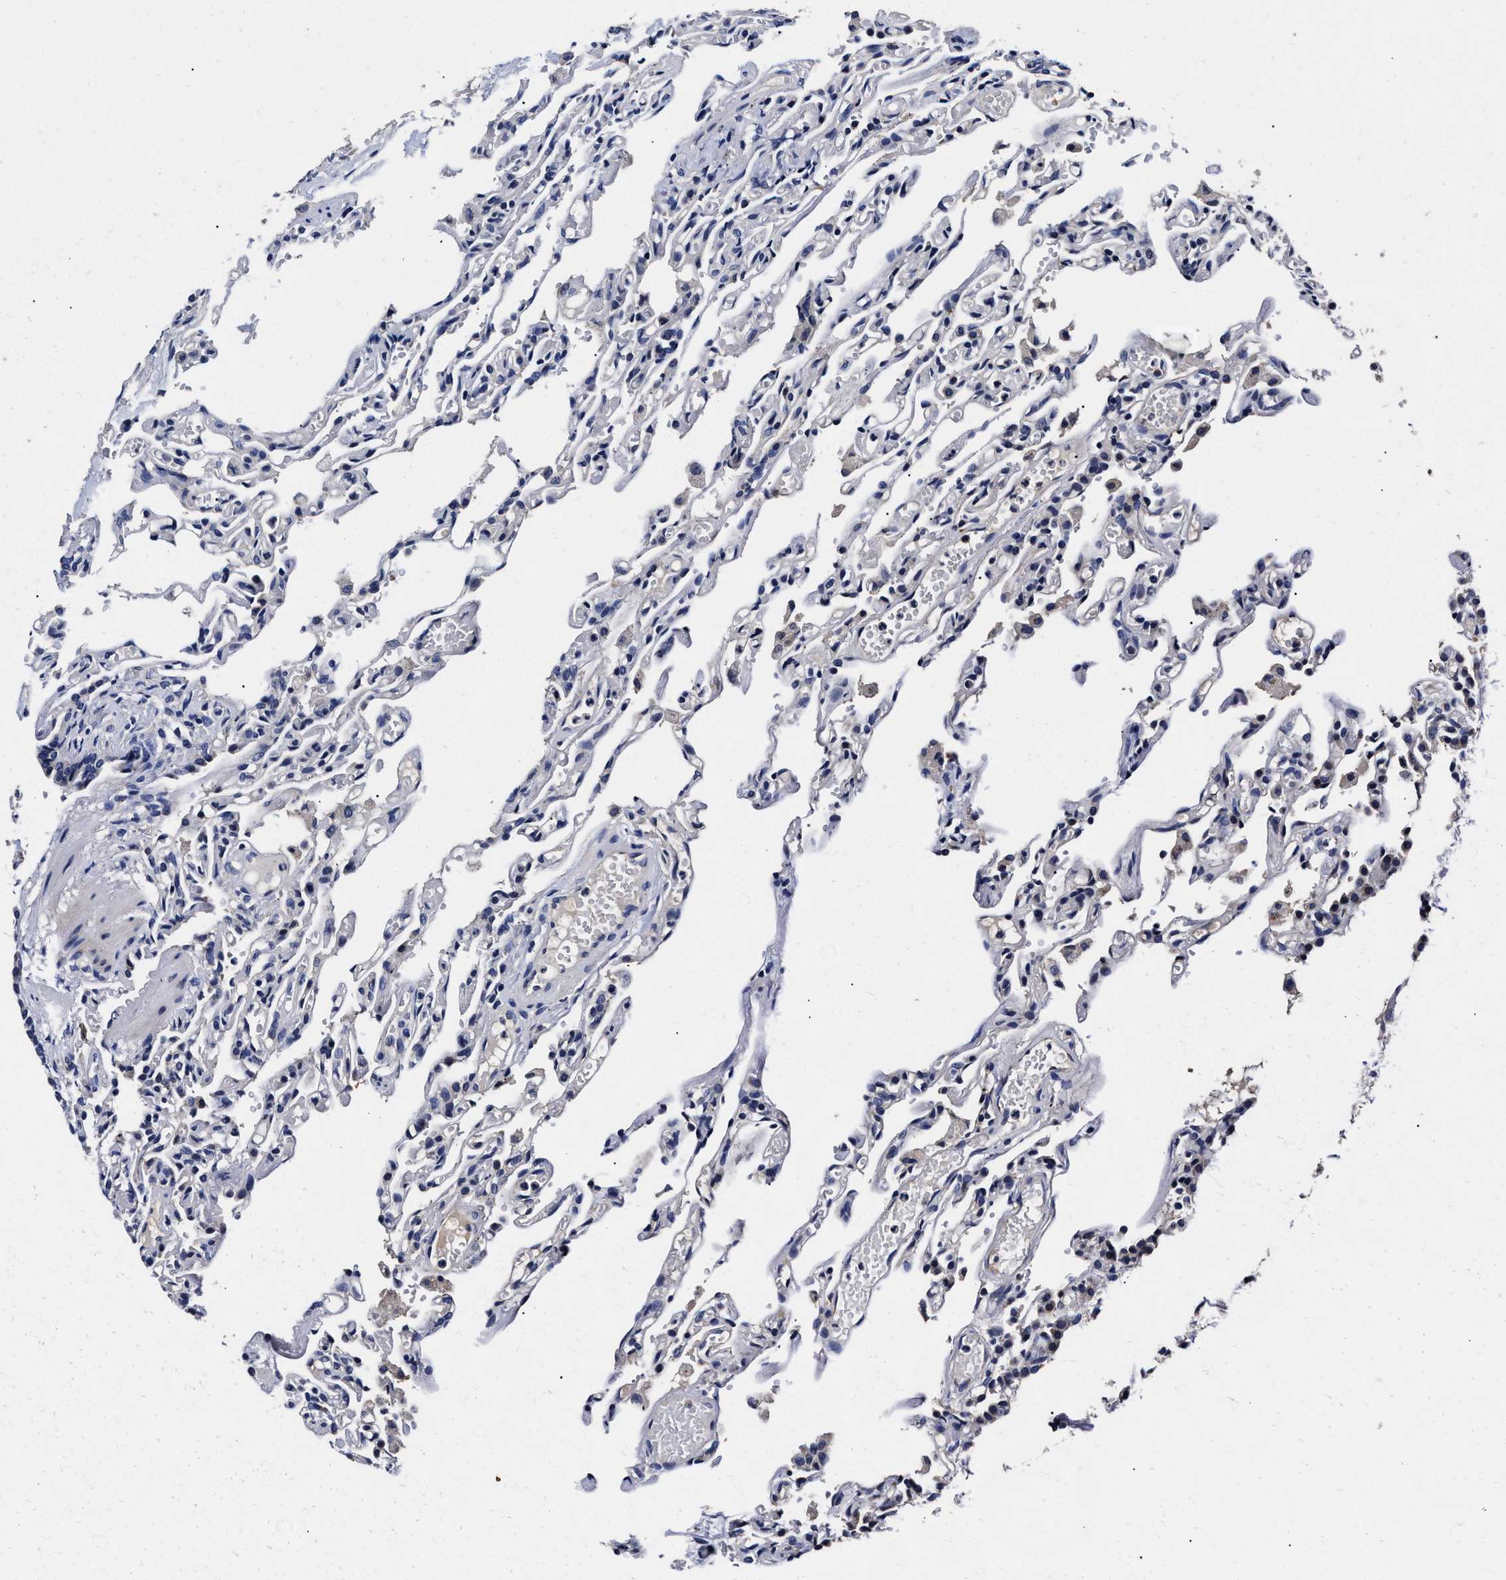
{"staining": {"intensity": "negative", "quantity": "none", "location": "none"}, "tissue": "lung", "cell_type": "Alveolar cells", "image_type": "normal", "snomed": [{"axis": "morphology", "description": "Normal tissue, NOS"}, {"axis": "topography", "description": "Lung"}], "caption": "This micrograph is of unremarkable lung stained with IHC to label a protein in brown with the nuclei are counter-stained blue. There is no positivity in alveolar cells.", "gene": "OLFML2A", "patient": {"sex": "male", "age": 21}}